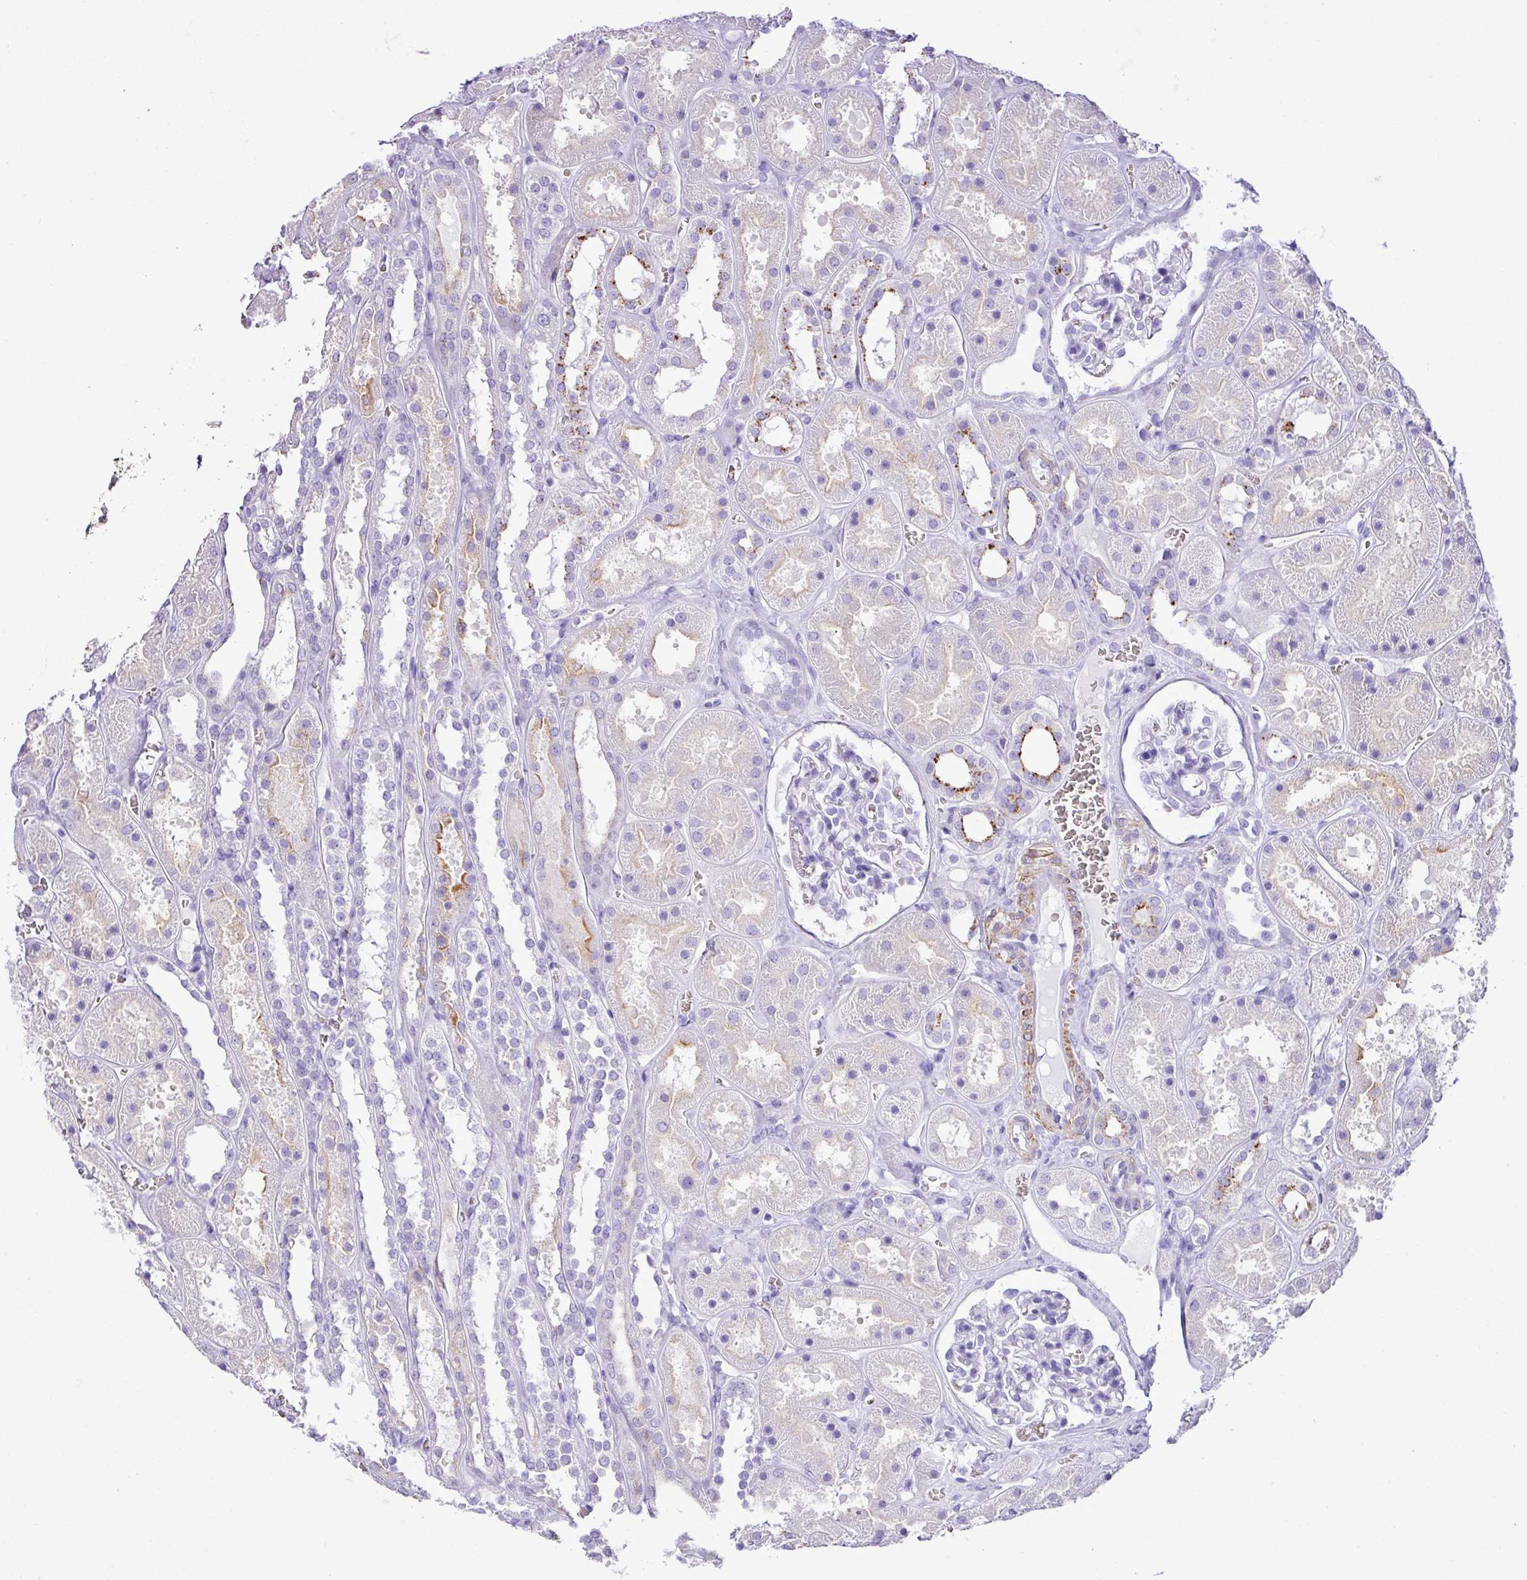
{"staining": {"intensity": "negative", "quantity": "none", "location": "none"}, "tissue": "kidney", "cell_type": "Cells in glomeruli", "image_type": "normal", "snomed": [{"axis": "morphology", "description": "Normal tissue, NOS"}, {"axis": "topography", "description": "Kidney"}], "caption": "IHC of unremarkable kidney shows no positivity in cells in glomeruli.", "gene": "ZSCAN5A", "patient": {"sex": "female", "age": 41}}